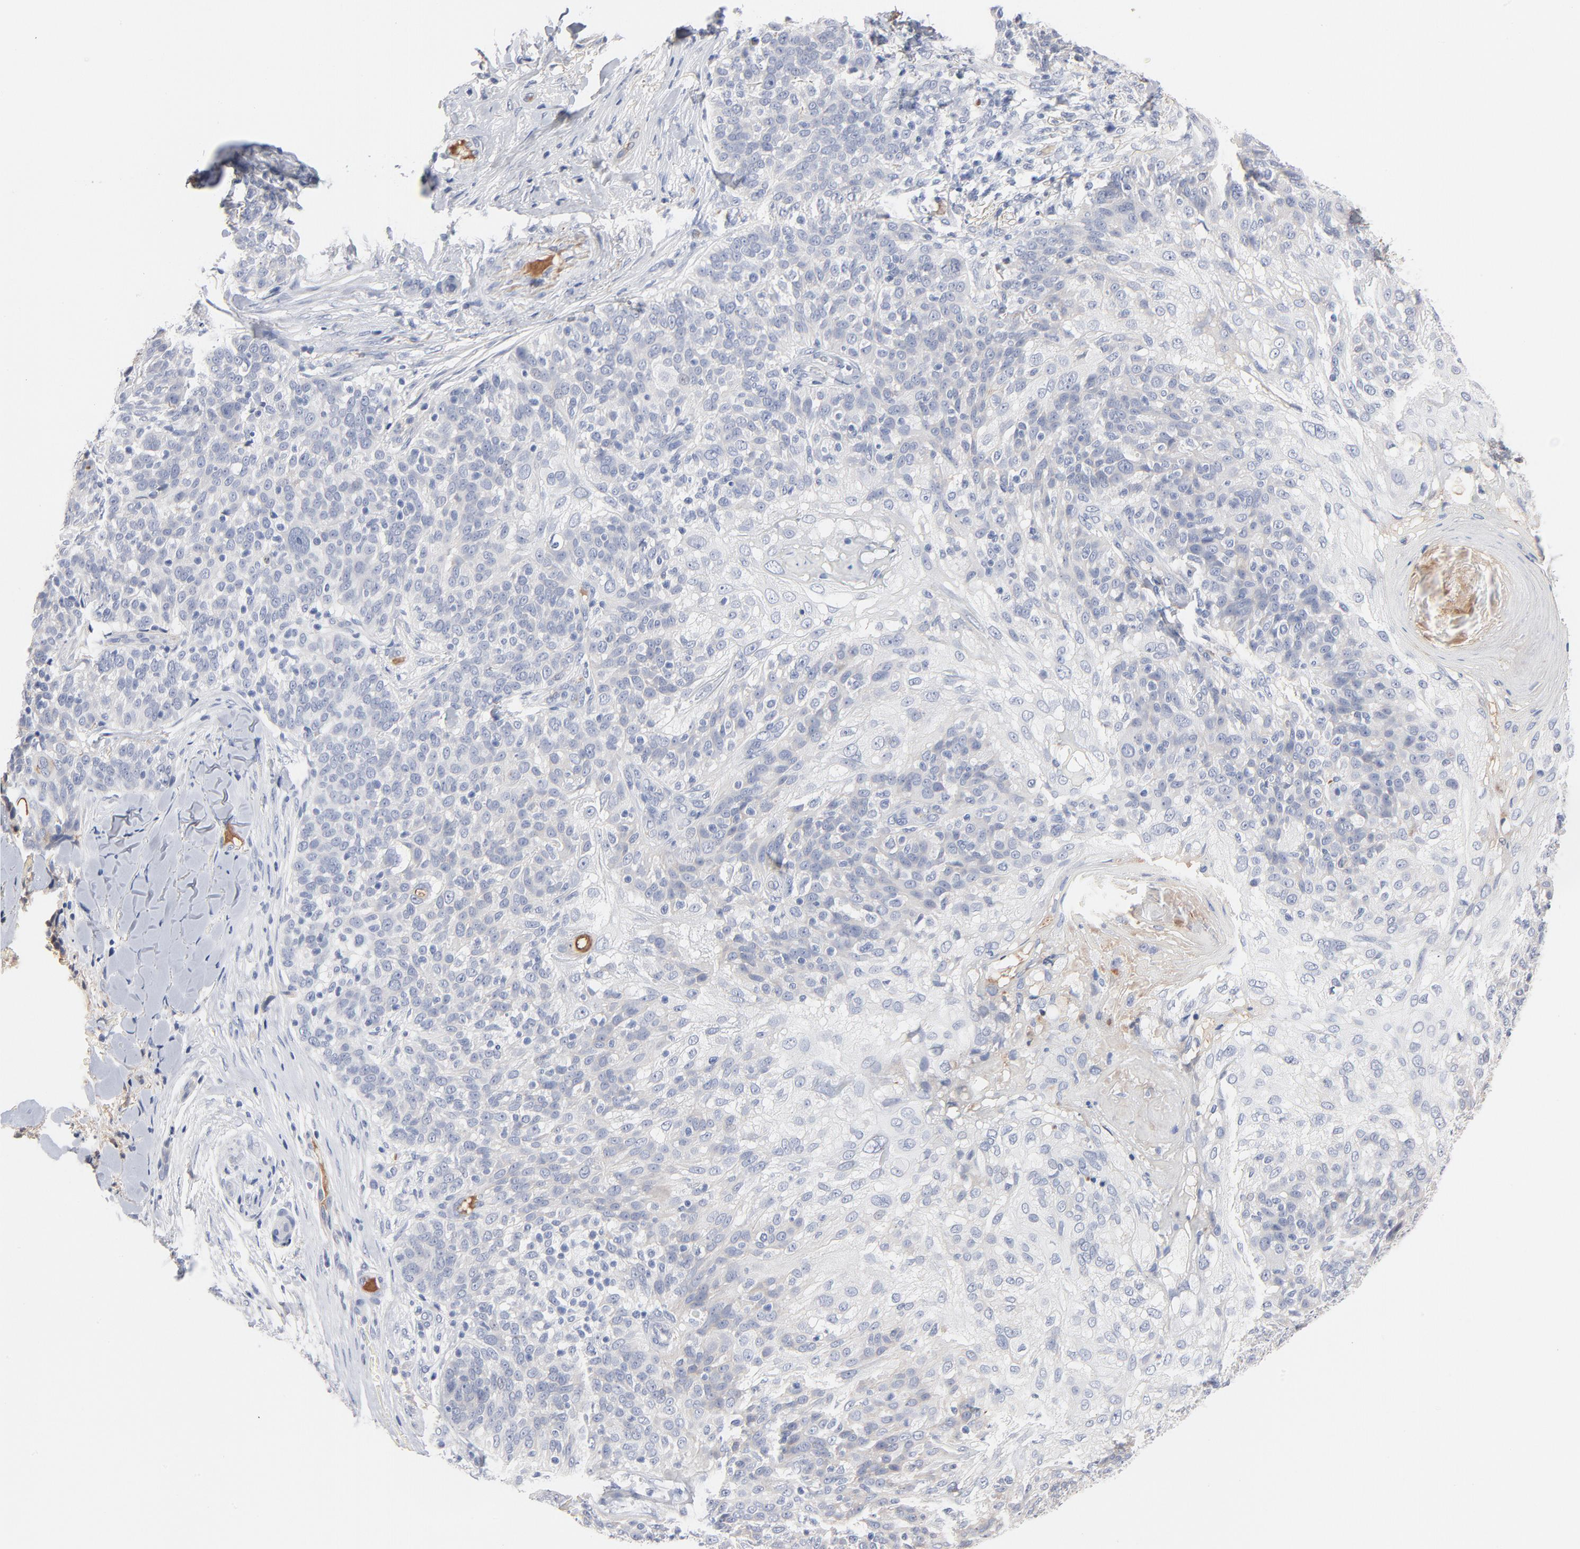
{"staining": {"intensity": "negative", "quantity": "none", "location": "none"}, "tissue": "skin cancer", "cell_type": "Tumor cells", "image_type": "cancer", "snomed": [{"axis": "morphology", "description": "Normal tissue, NOS"}, {"axis": "morphology", "description": "Squamous cell carcinoma, NOS"}, {"axis": "topography", "description": "Skin"}], "caption": "Immunohistochemistry (IHC) photomicrograph of human skin squamous cell carcinoma stained for a protein (brown), which demonstrates no positivity in tumor cells.", "gene": "SERPINA4", "patient": {"sex": "female", "age": 83}}